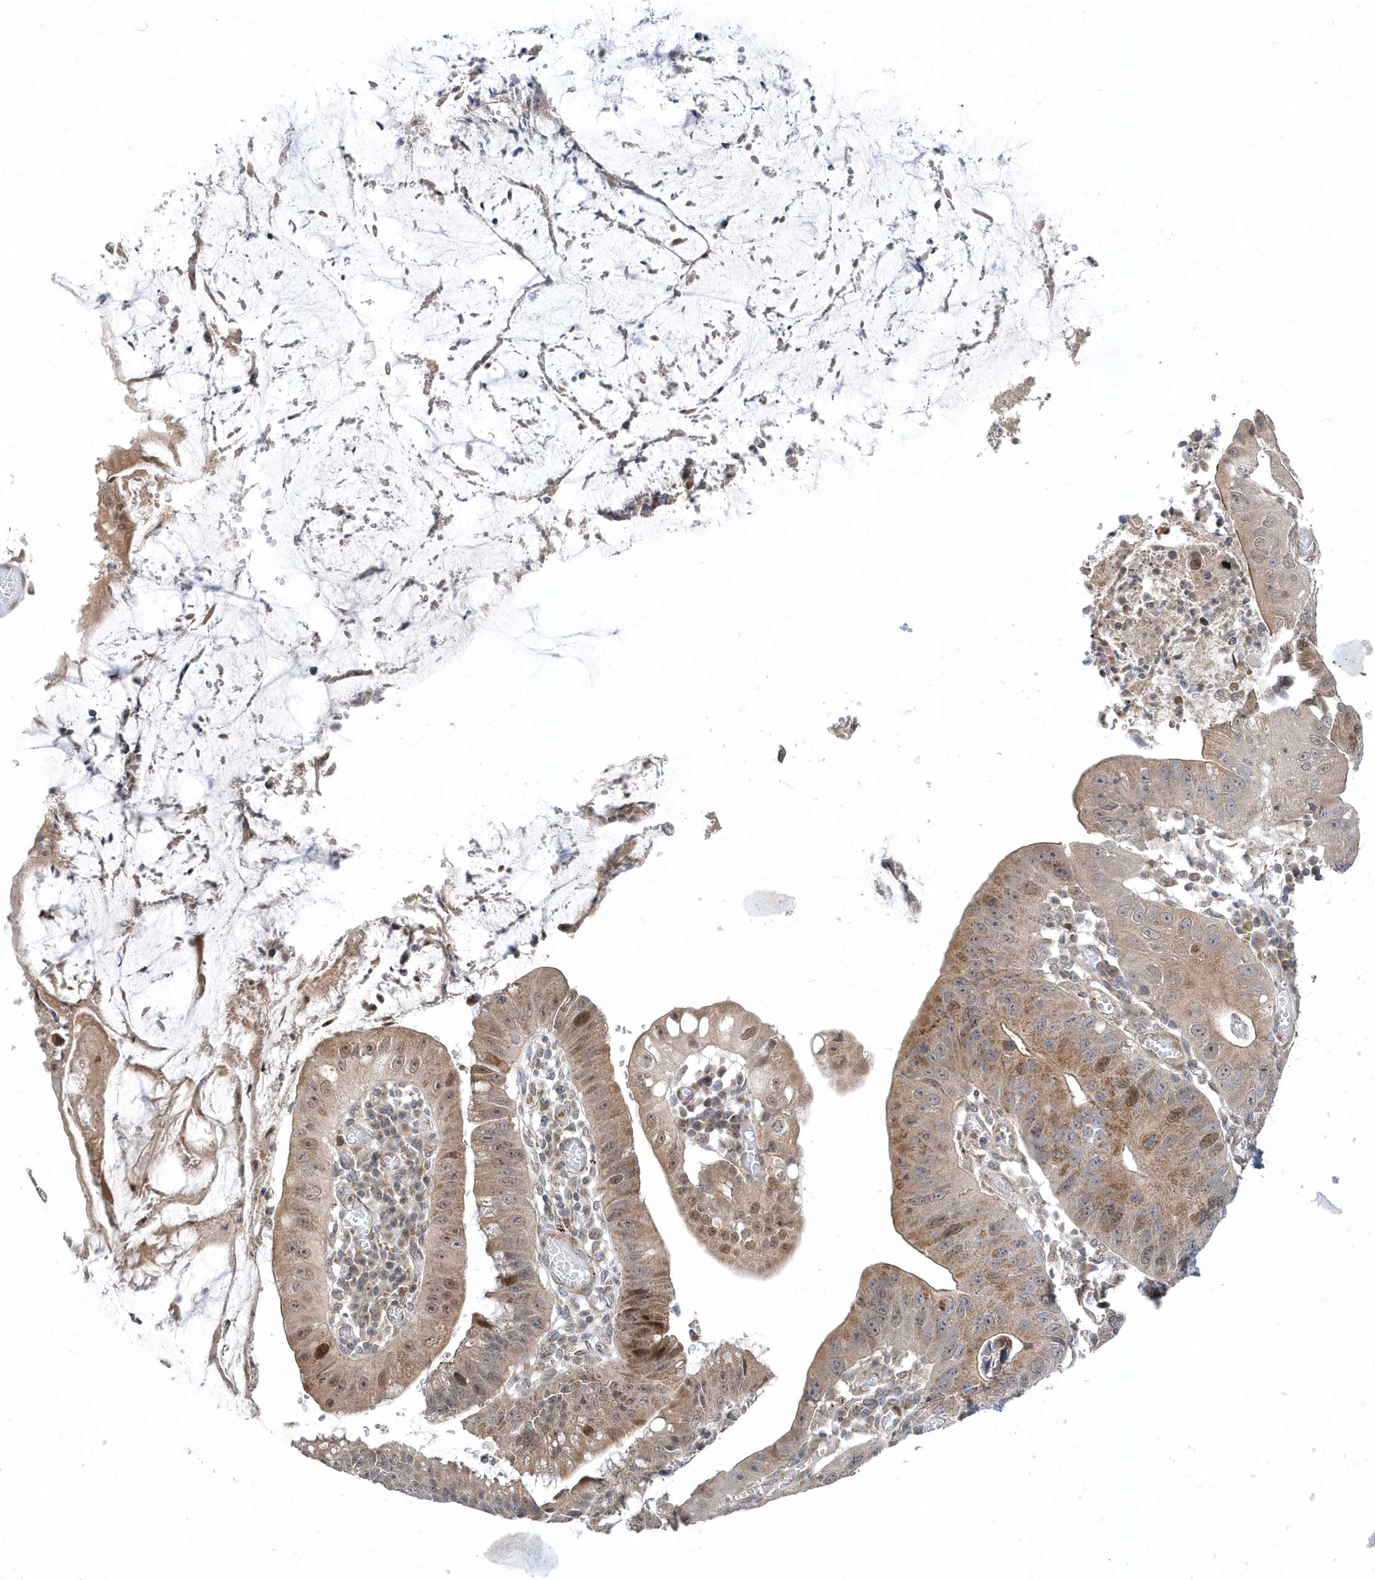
{"staining": {"intensity": "moderate", "quantity": "25%-75%", "location": "cytoplasmic/membranous,nuclear"}, "tissue": "stomach cancer", "cell_type": "Tumor cells", "image_type": "cancer", "snomed": [{"axis": "morphology", "description": "Adenocarcinoma, NOS"}, {"axis": "topography", "description": "Stomach"}], "caption": "The micrograph exhibits immunohistochemical staining of stomach cancer (adenocarcinoma). There is moderate cytoplasmic/membranous and nuclear positivity is identified in about 25%-75% of tumor cells.", "gene": "MXI1", "patient": {"sex": "male", "age": 59}}